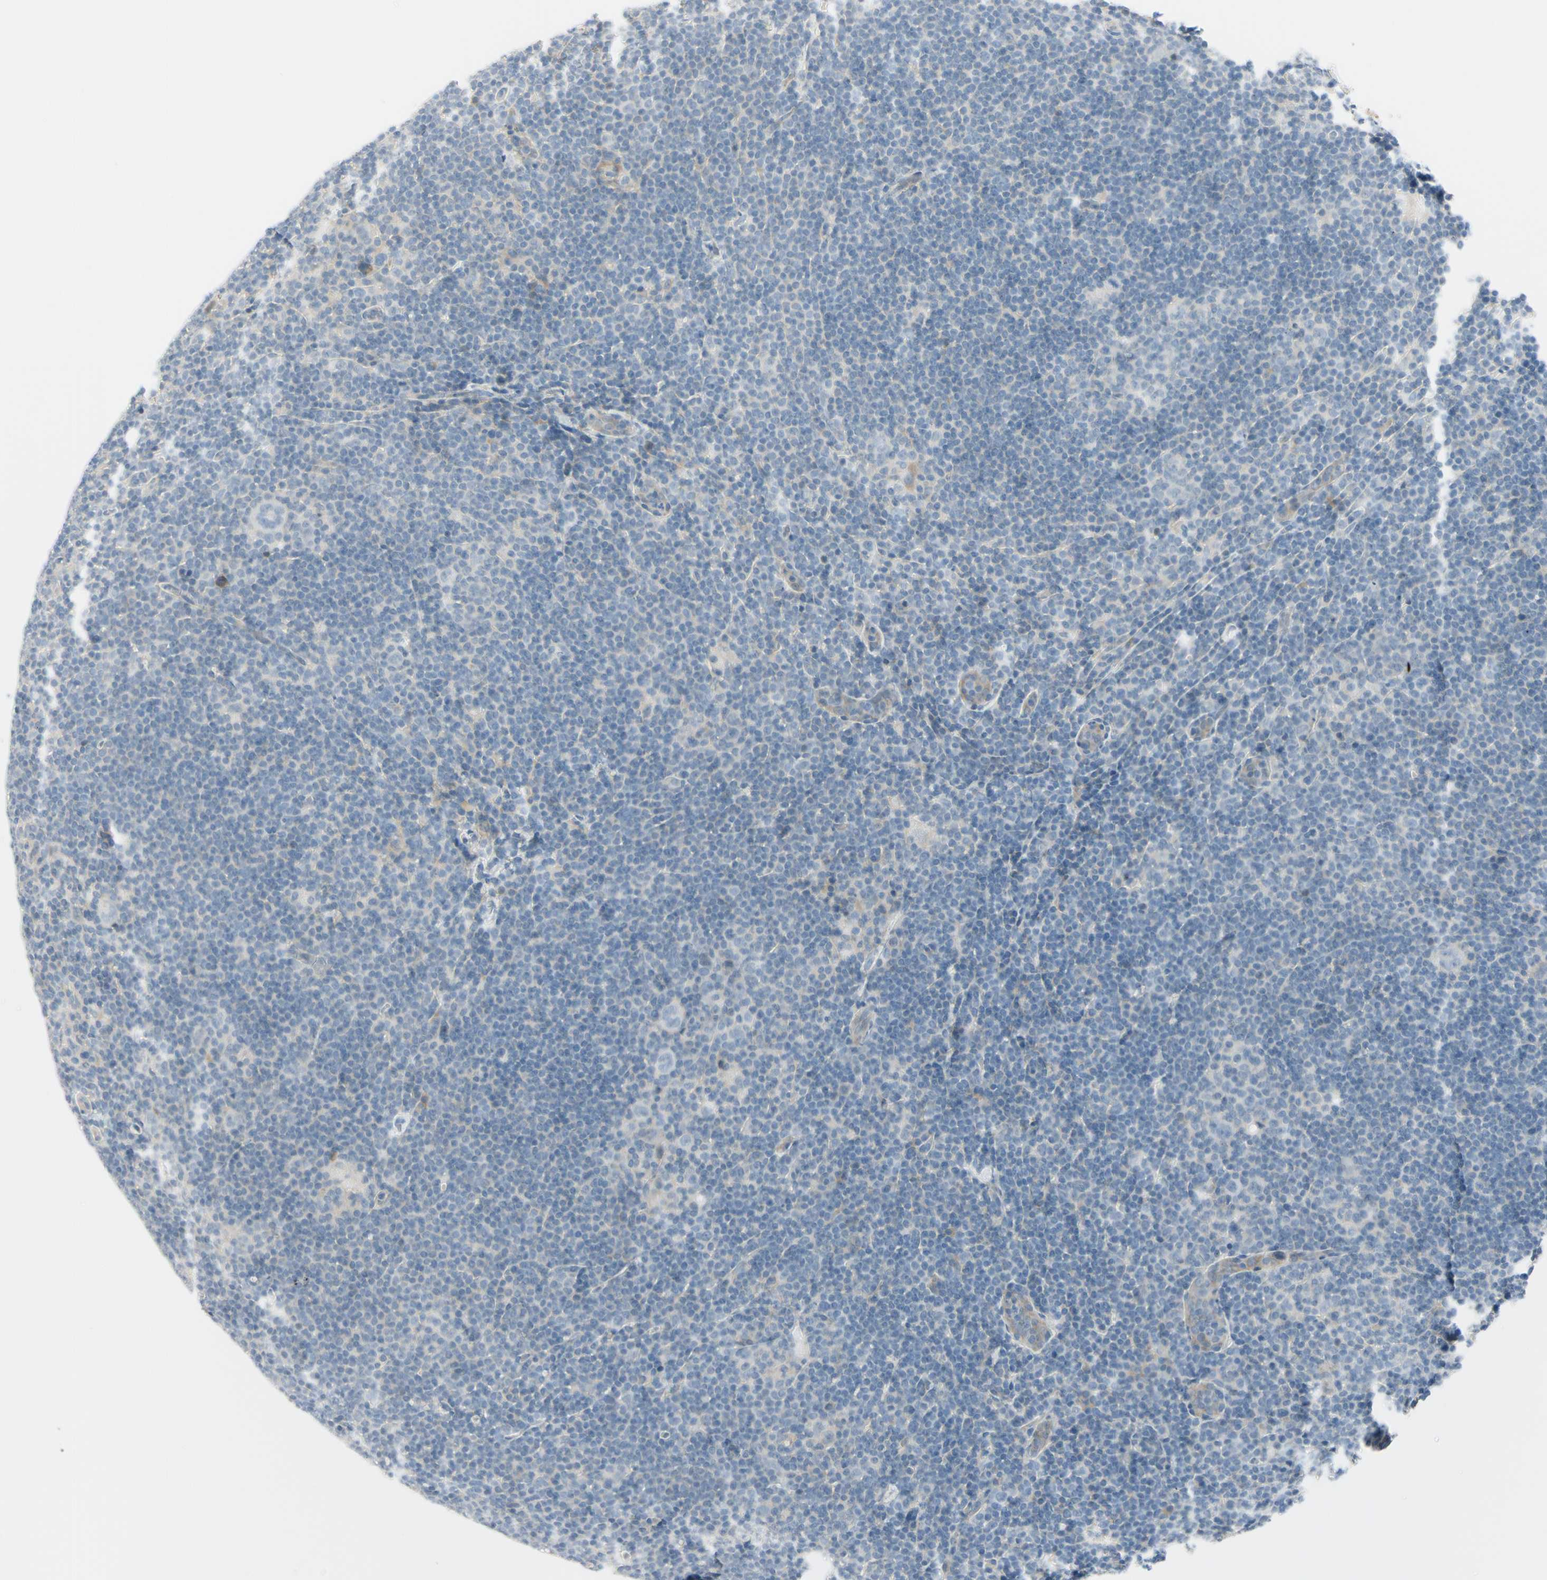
{"staining": {"intensity": "negative", "quantity": "none", "location": "none"}, "tissue": "lymphoma", "cell_type": "Tumor cells", "image_type": "cancer", "snomed": [{"axis": "morphology", "description": "Hodgkin's disease, NOS"}, {"axis": "topography", "description": "Lymph node"}], "caption": "Immunohistochemistry histopathology image of neoplastic tissue: human Hodgkin's disease stained with DAB displays no significant protein staining in tumor cells.", "gene": "ASB9", "patient": {"sex": "female", "age": 57}}